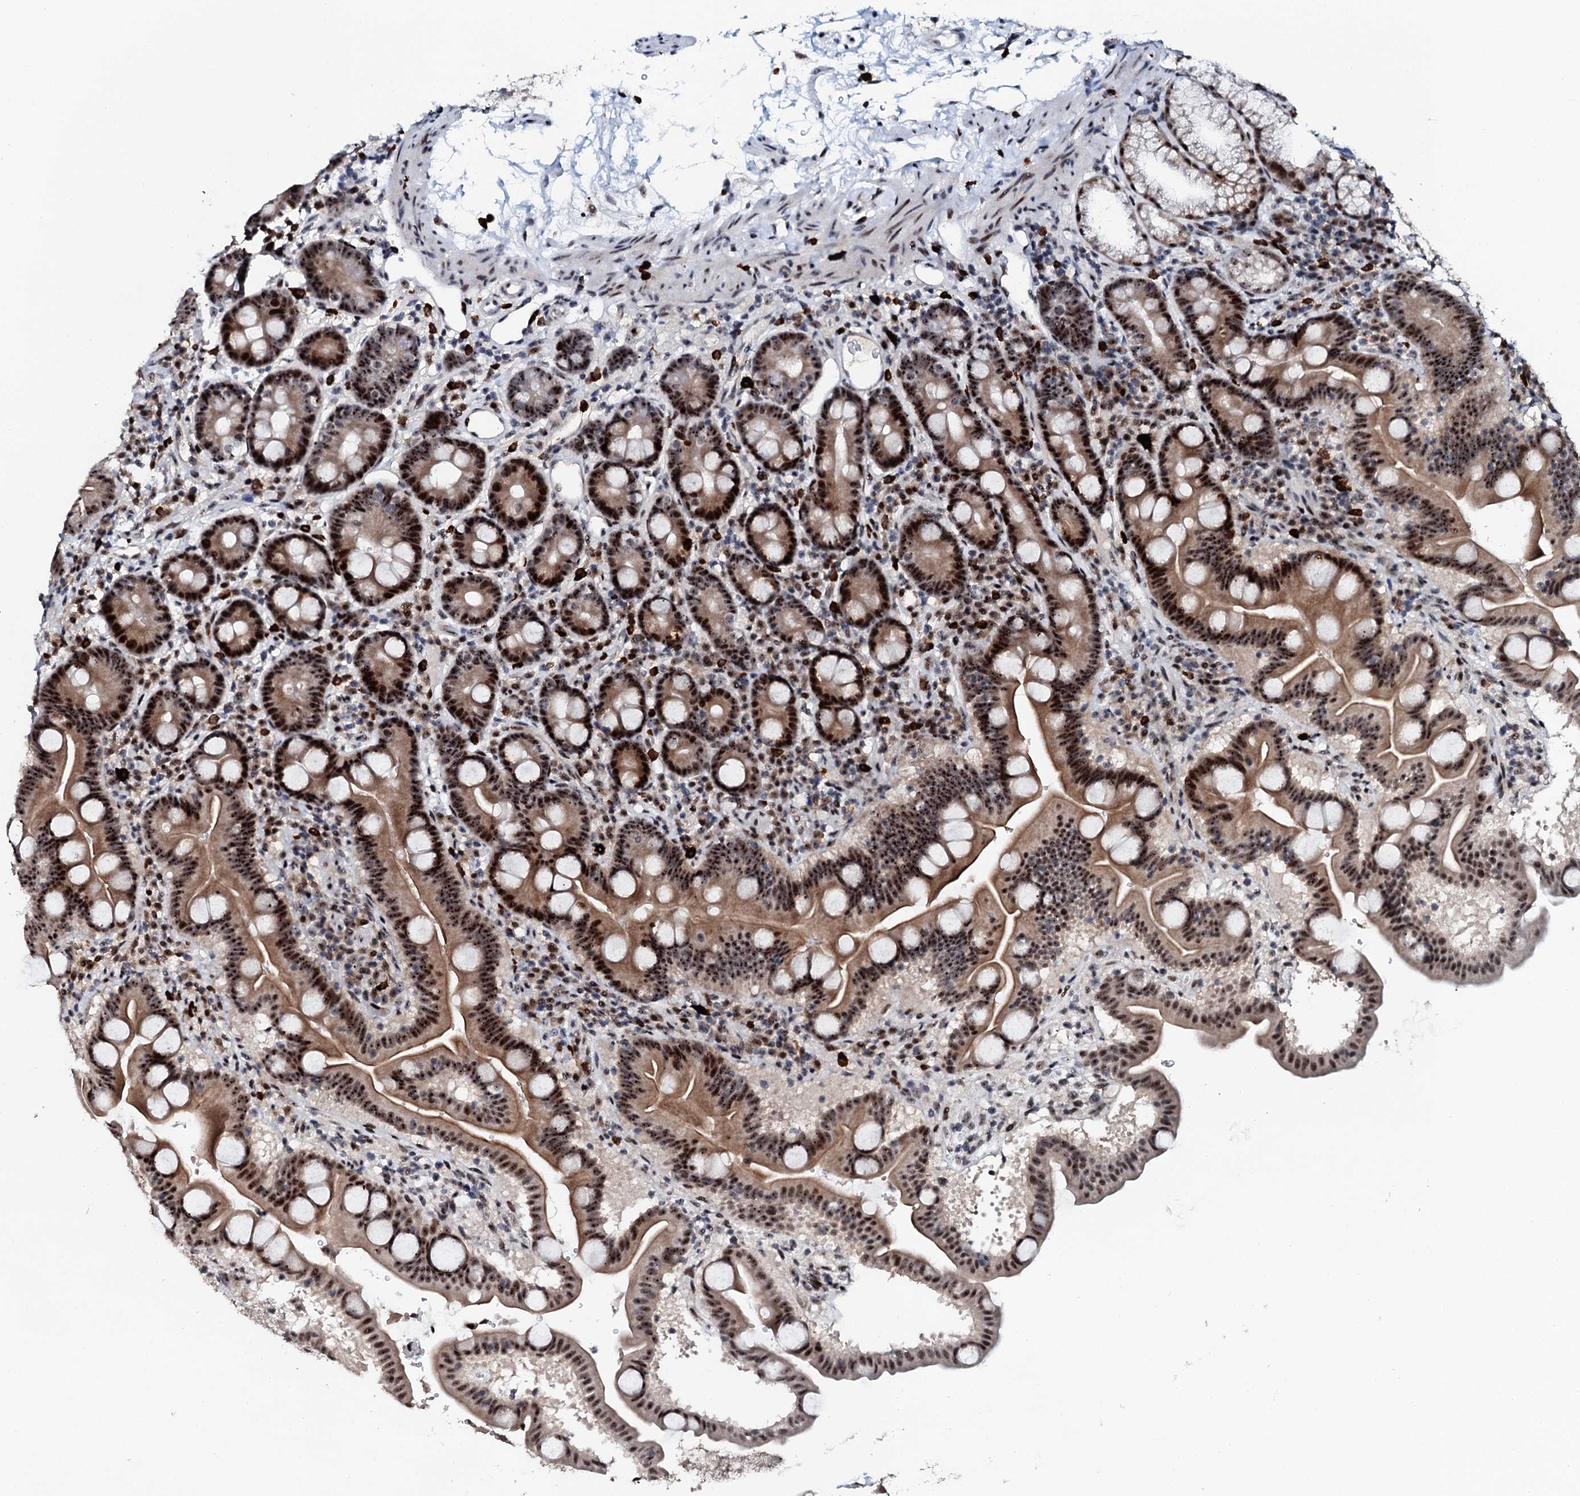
{"staining": {"intensity": "strong", "quantity": ">75%", "location": "cytoplasmic/membranous,nuclear"}, "tissue": "duodenum", "cell_type": "Glandular cells", "image_type": "normal", "snomed": [{"axis": "morphology", "description": "Normal tissue, NOS"}, {"axis": "topography", "description": "Duodenum"}], "caption": "Protein expression analysis of normal human duodenum reveals strong cytoplasmic/membranous,nuclear staining in about >75% of glandular cells. (DAB IHC, brown staining for protein, blue staining for nuclei).", "gene": "NEUROG3", "patient": {"sex": "male", "age": 54}}